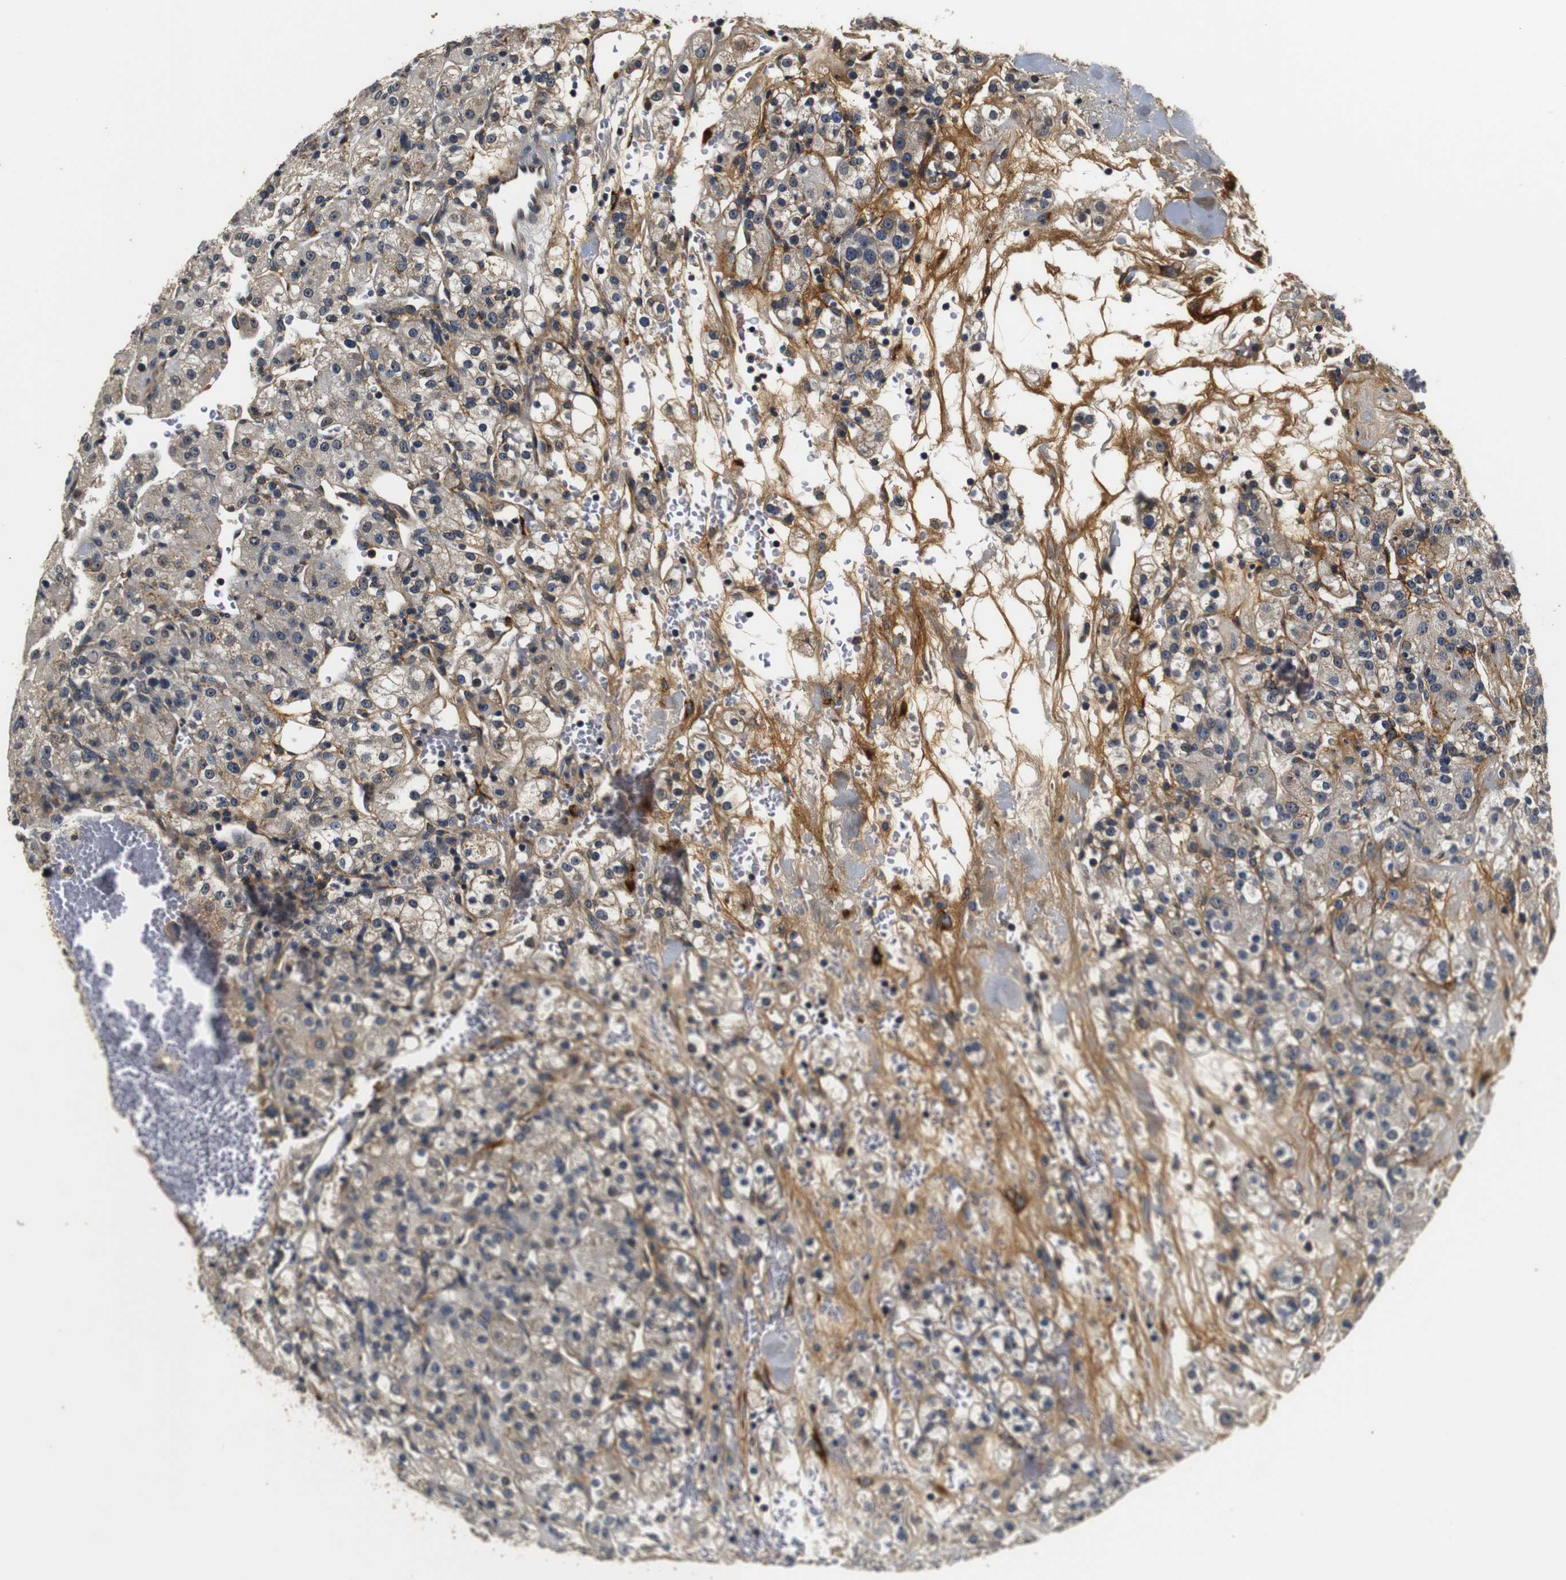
{"staining": {"intensity": "weak", "quantity": "<25%", "location": "cytoplasmic/membranous"}, "tissue": "renal cancer", "cell_type": "Tumor cells", "image_type": "cancer", "snomed": [{"axis": "morphology", "description": "Normal tissue, NOS"}, {"axis": "morphology", "description": "Adenocarcinoma, NOS"}, {"axis": "topography", "description": "Kidney"}], "caption": "Micrograph shows no protein staining in tumor cells of adenocarcinoma (renal) tissue.", "gene": "COL1A1", "patient": {"sex": "male", "age": 61}}